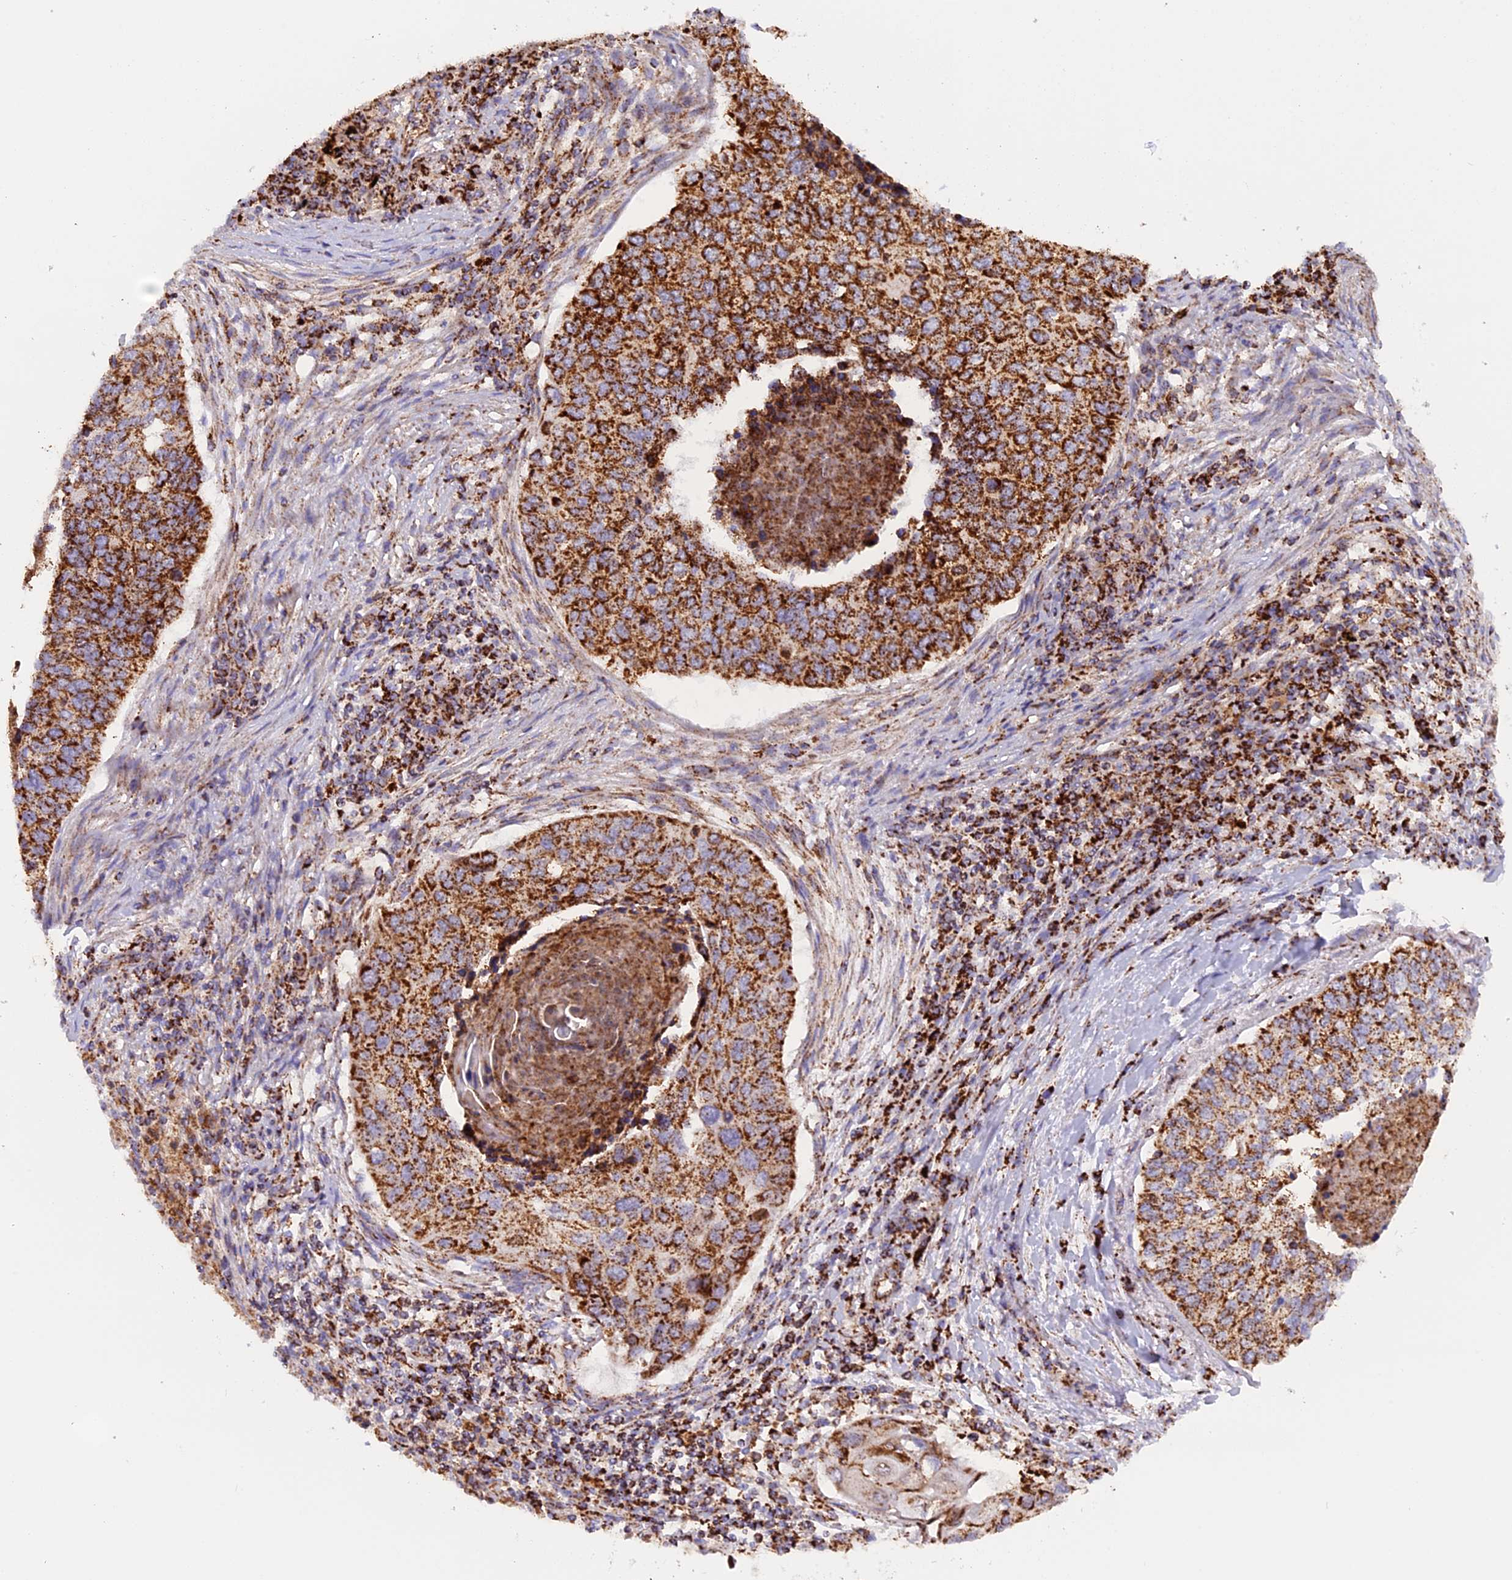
{"staining": {"intensity": "strong", "quantity": ">75%", "location": "cytoplasmic/membranous"}, "tissue": "lung cancer", "cell_type": "Tumor cells", "image_type": "cancer", "snomed": [{"axis": "morphology", "description": "Squamous cell carcinoma, NOS"}, {"axis": "topography", "description": "Lung"}], "caption": "Lung cancer stained with a protein marker exhibits strong staining in tumor cells.", "gene": "UQCRB", "patient": {"sex": "female", "age": 63}}